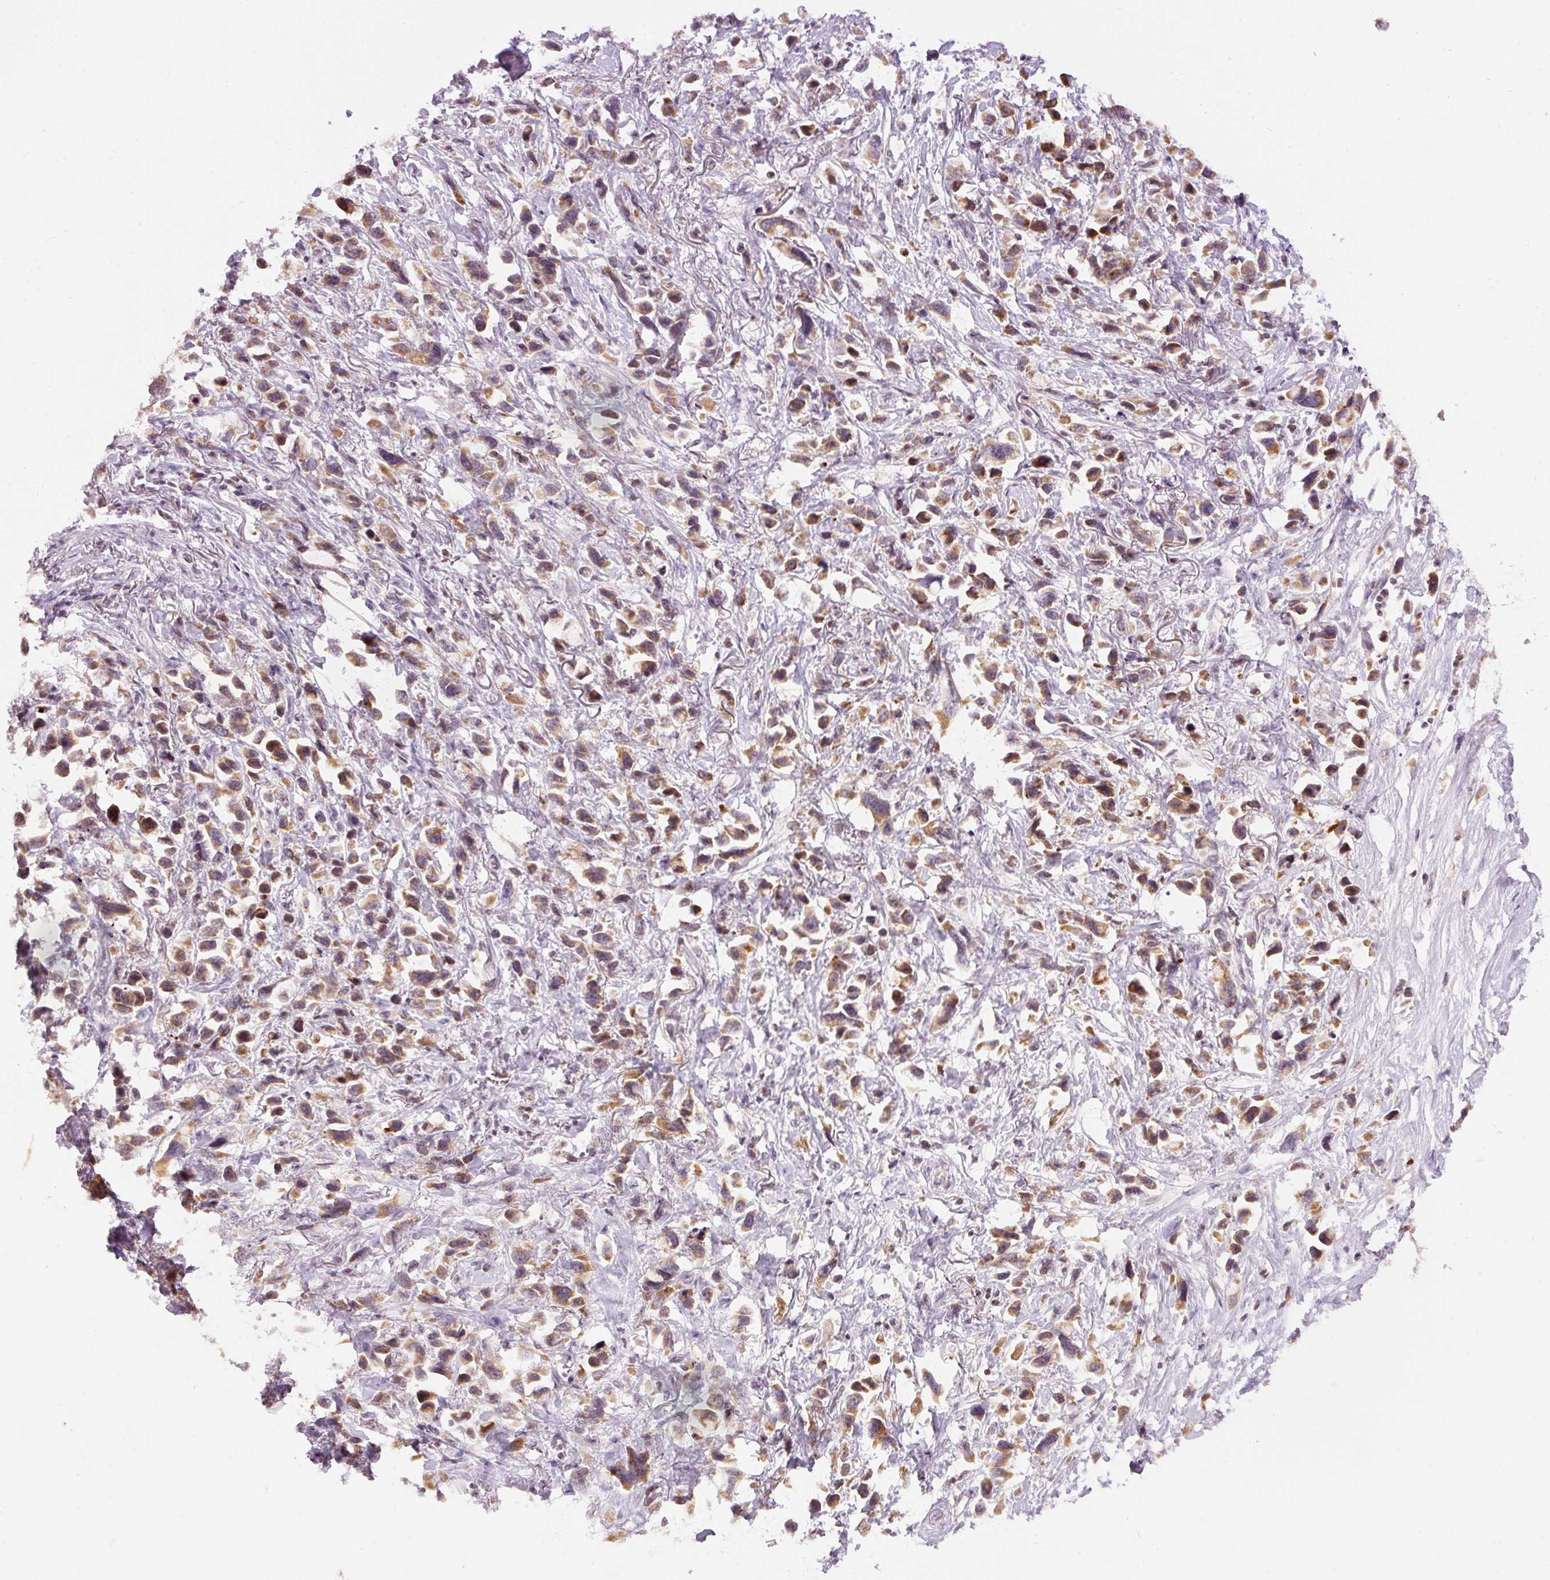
{"staining": {"intensity": "moderate", "quantity": ">75%", "location": "cytoplasmic/membranous"}, "tissue": "stomach cancer", "cell_type": "Tumor cells", "image_type": "cancer", "snomed": [{"axis": "morphology", "description": "Adenocarcinoma, NOS"}, {"axis": "topography", "description": "Stomach"}], "caption": "Tumor cells display medium levels of moderate cytoplasmic/membranous expression in about >75% of cells in human stomach cancer (adenocarcinoma).", "gene": "ABHD11", "patient": {"sex": "female", "age": 81}}